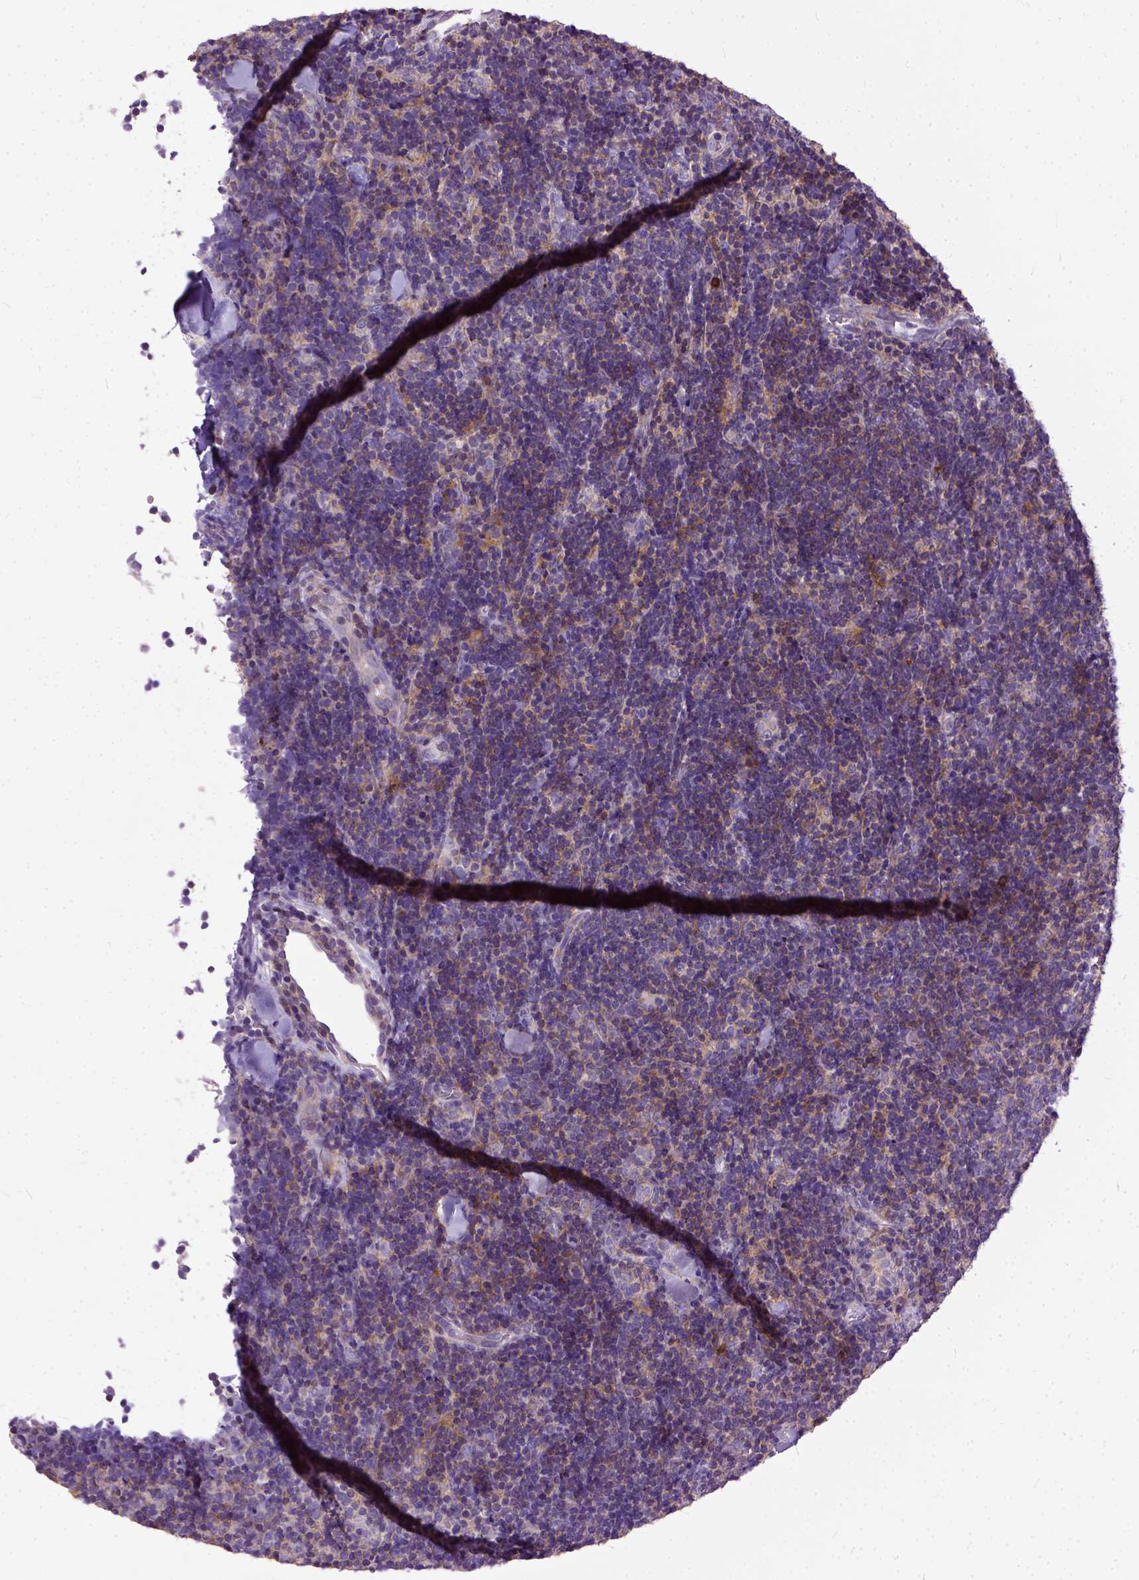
{"staining": {"intensity": "moderate", "quantity": "<25%", "location": "cytoplasmic/membranous"}, "tissue": "lymphoma", "cell_type": "Tumor cells", "image_type": "cancer", "snomed": [{"axis": "morphology", "description": "Malignant lymphoma, non-Hodgkin's type, Low grade"}, {"axis": "topography", "description": "Lymph node"}], "caption": "IHC image of human lymphoma stained for a protein (brown), which demonstrates low levels of moderate cytoplasmic/membranous expression in about <25% of tumor cells.", "gene": "NAMPT", "patient": {"sex": "female", "age": 56}}